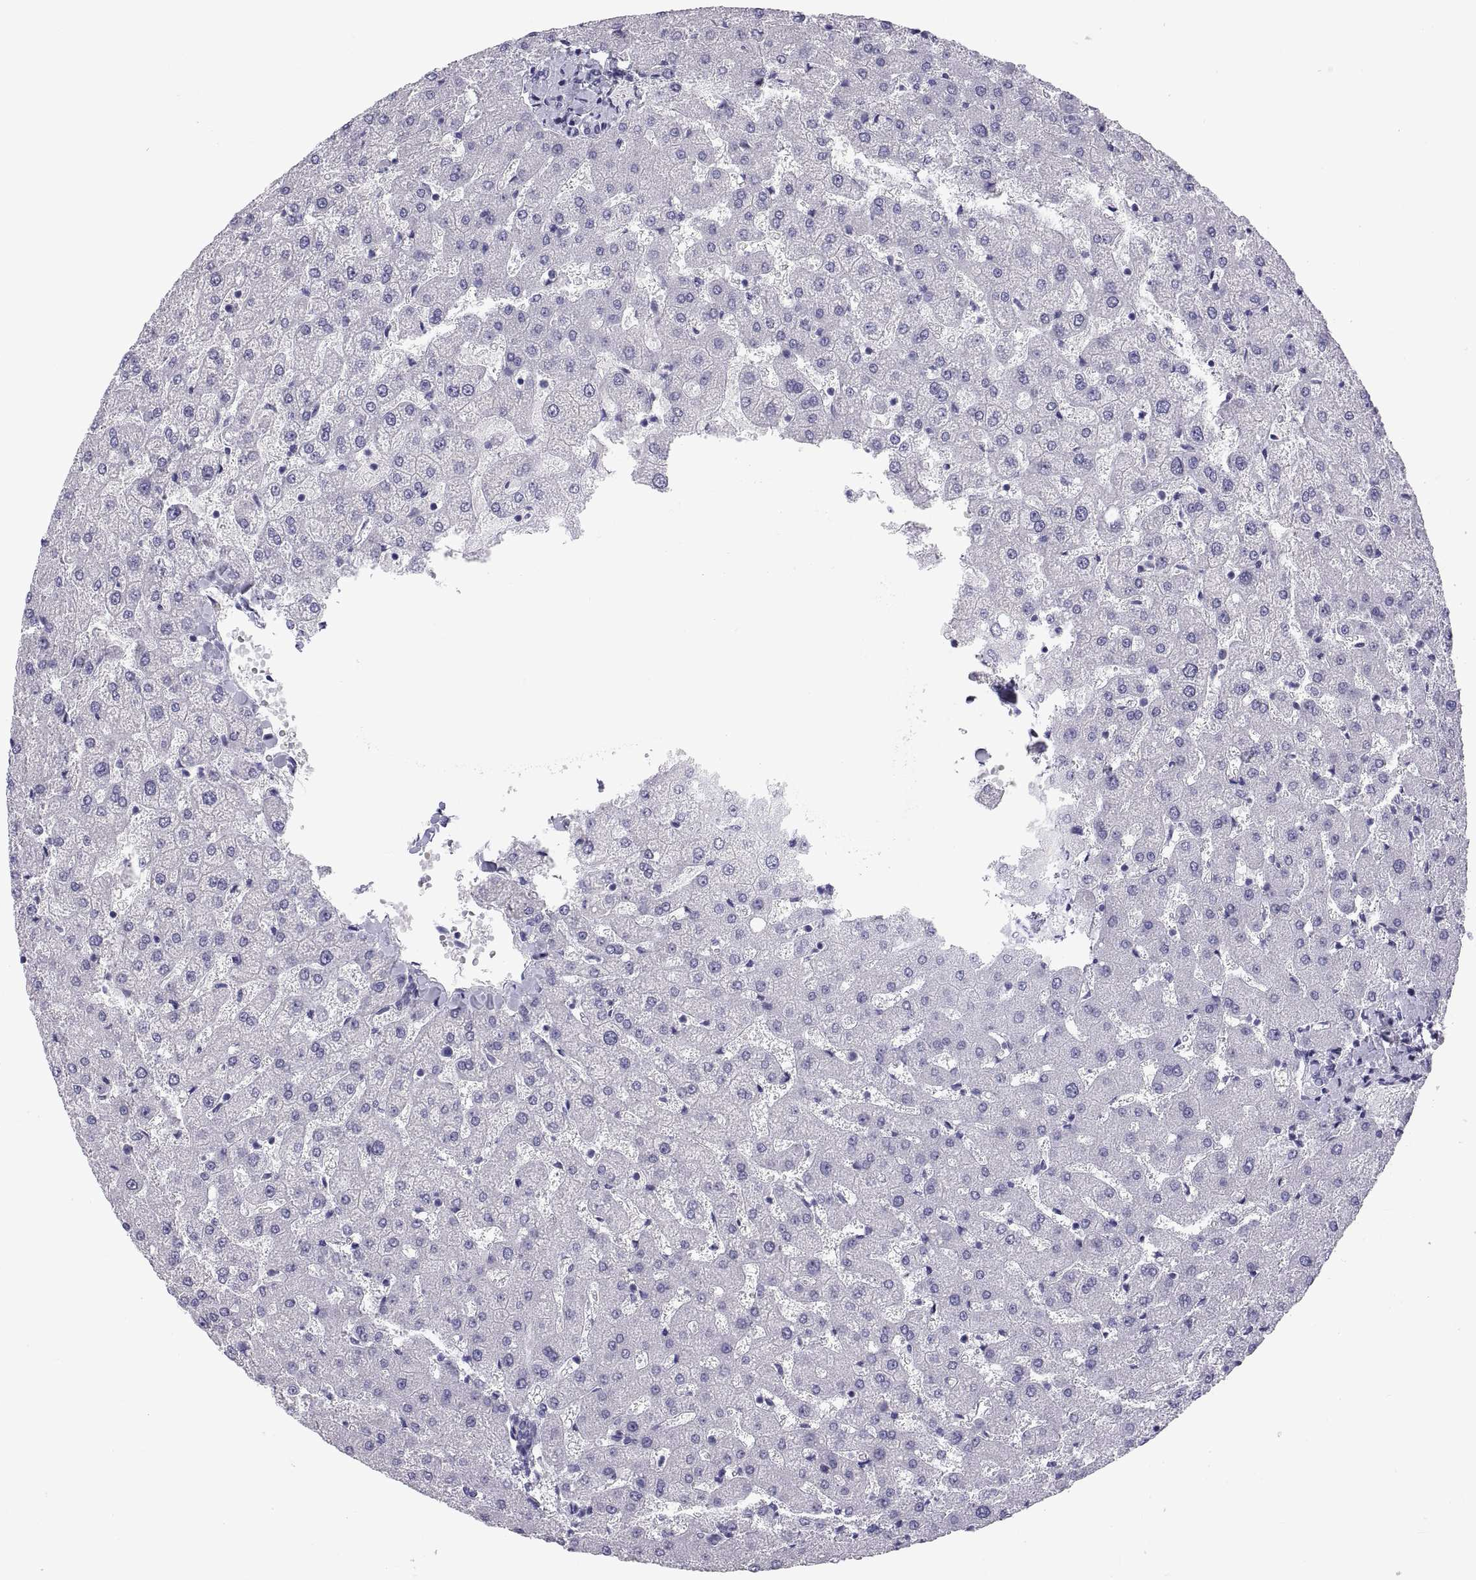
{"staining": {"intensity": "negative", "quantity": "none", "location": "none"}, "tissue": "liver", "cell_type": "Cholangiocytes", "image_type": "normal", "snomed": [{"axis": "morphology", "description": "Normal tissue, NOS"}, {"axis": "topography", "description": "Liver"}], "caption": "Micrograph shows no significant protein expression in cholangiocytes of unremarkable liver.", "gene": "TEX13A", "patient": {"sex": "female", "age": 50}}